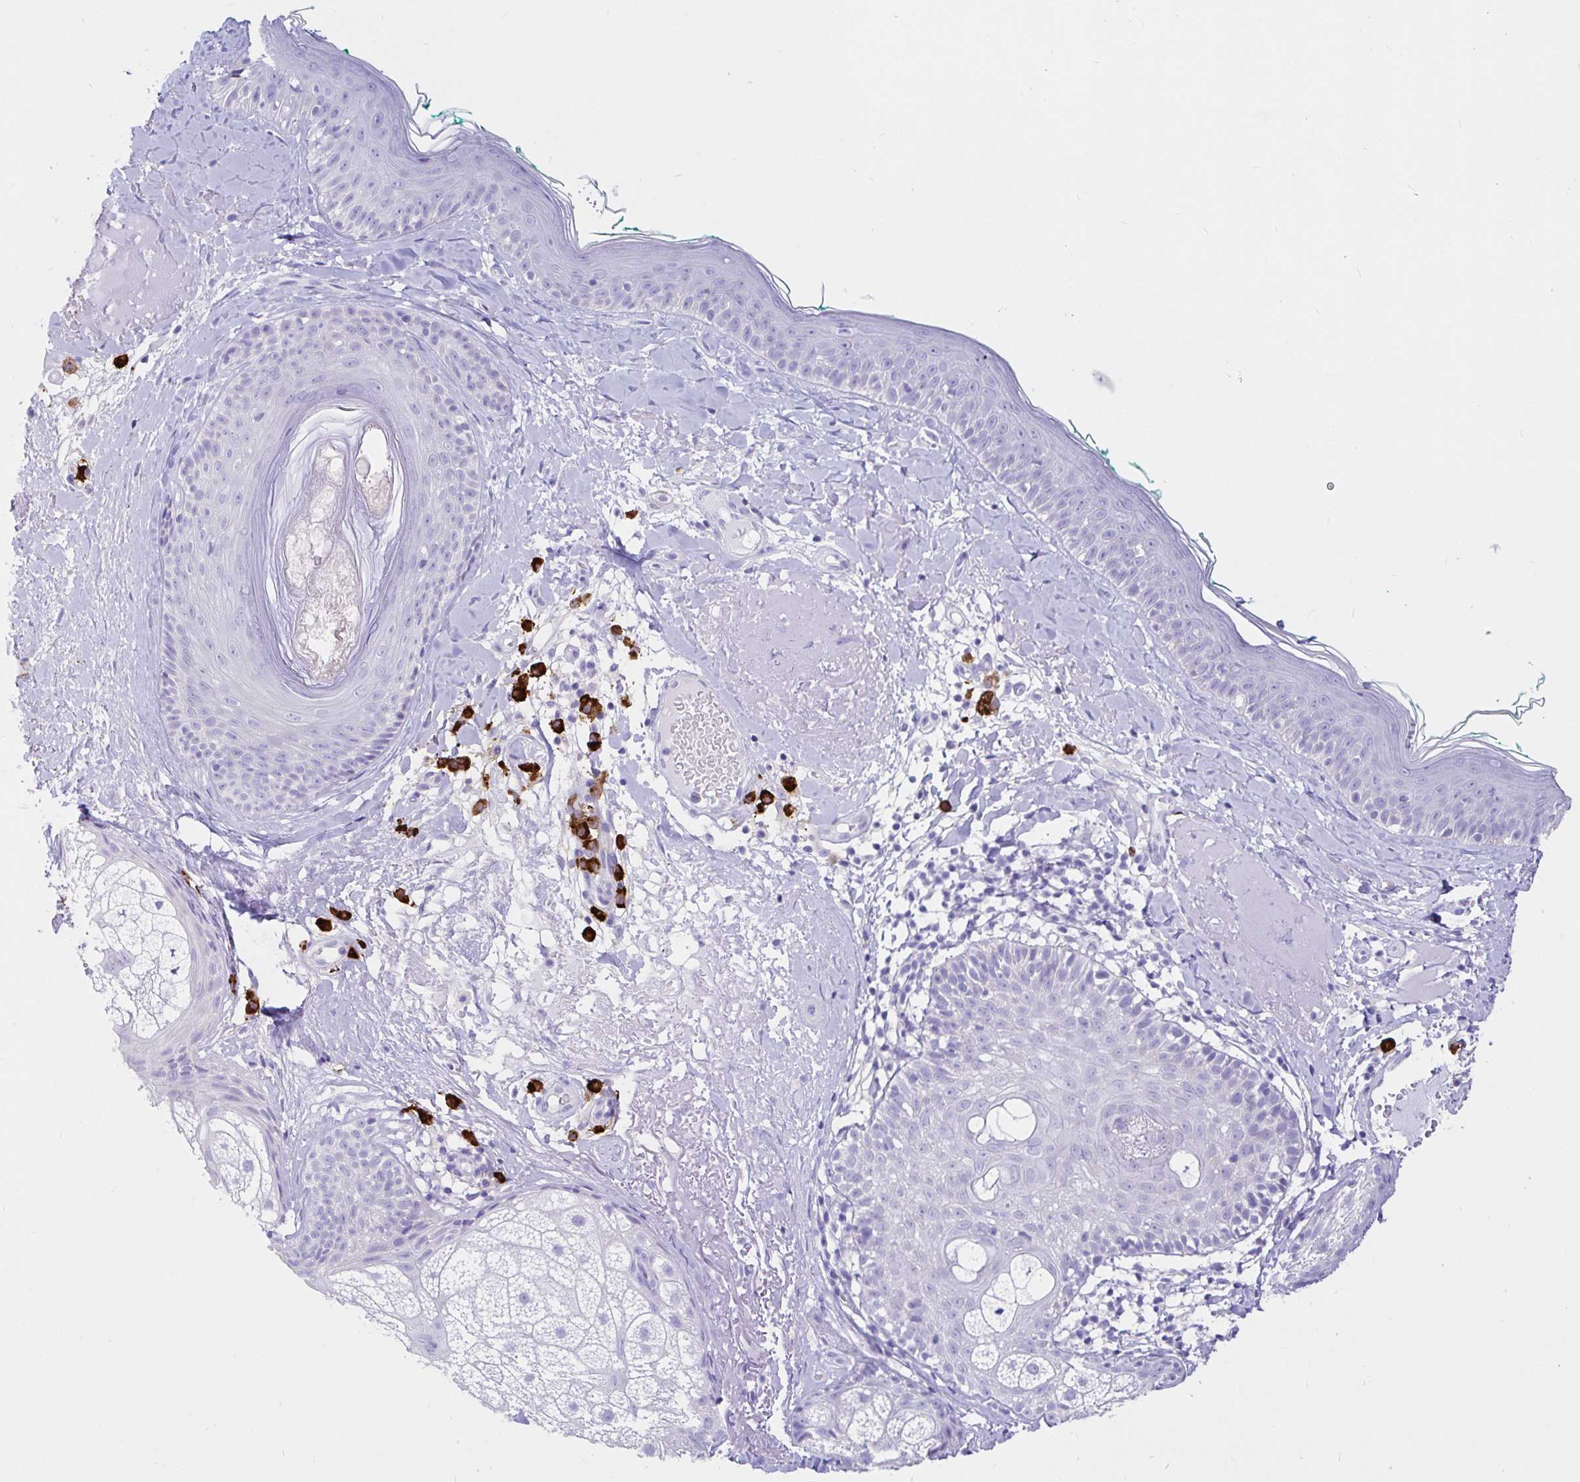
{"staining": {"intensity": "negative", "quantity": "none", "location": "none"}, "tissue": "skin", "cell_type": "Fibroblasts", "image_type": "normal", "snomed": [{"axis": "morphology", "description": "Normal tissue, NOS"}, {"axis": "topography", "description": "Skin"}], "caption": "An immunohistochemistry (IHC) photomicrograph of benign skin is shown. There is no staining in fibroblasts of skin.", "gene": "CCDC62", "patient": {"sex": "male", "age": 73}}